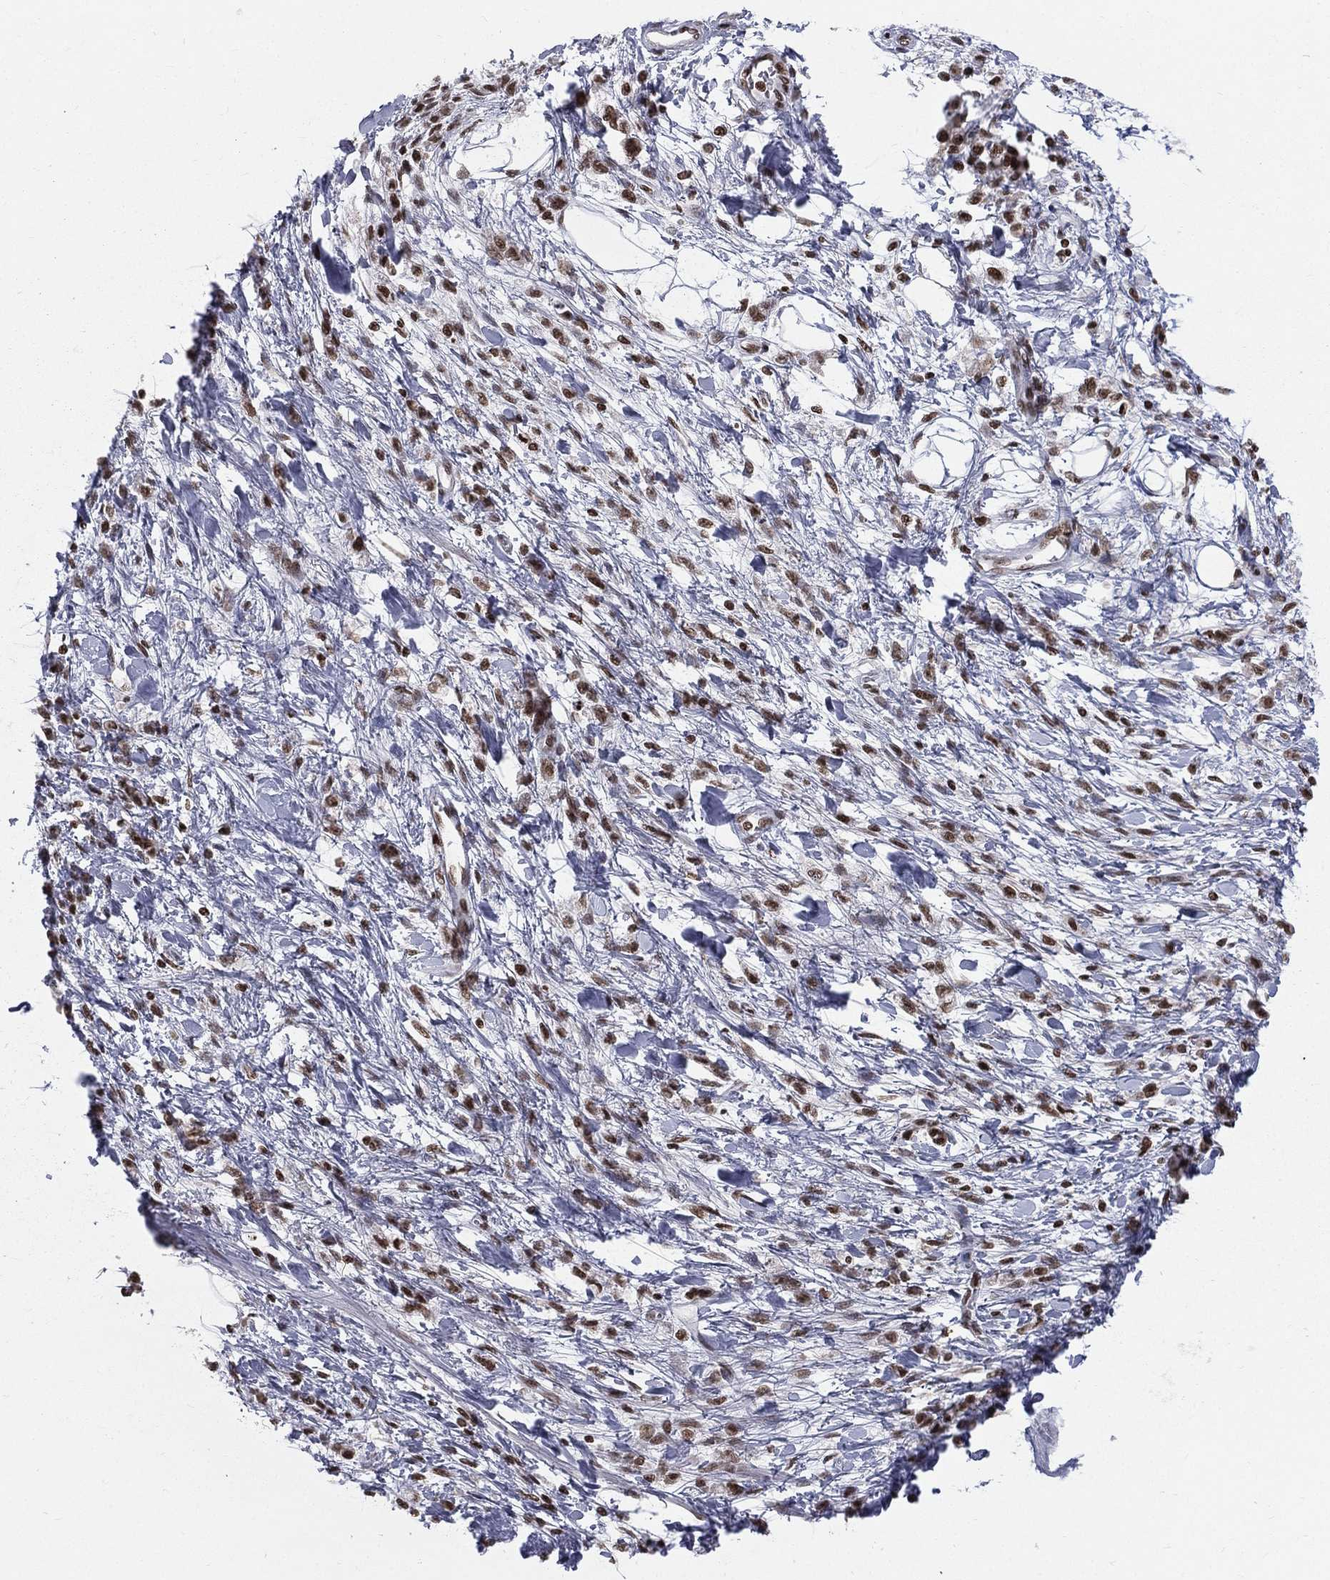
{"staining": {"intensity": "moderate", "quantity": ">75%", "location": "nuclear"}, "tissue": "stomach cancer", "cell_type": "Tumor cells", "image_type": "cancer", "snomed": [{"axis": "morphology", "description": "Adenocarcinoma, NOS"}, {"axis": "topography", "description": "Stomach"}], "caption": "About >75% of tumor cells in stomach cancer (adenocarcinoma) display moderate nuclear protein staining as visualized by brown immunohistochemical staining.", "gene": "RFX7", "patient": {"sex": "female", "age": 60}}